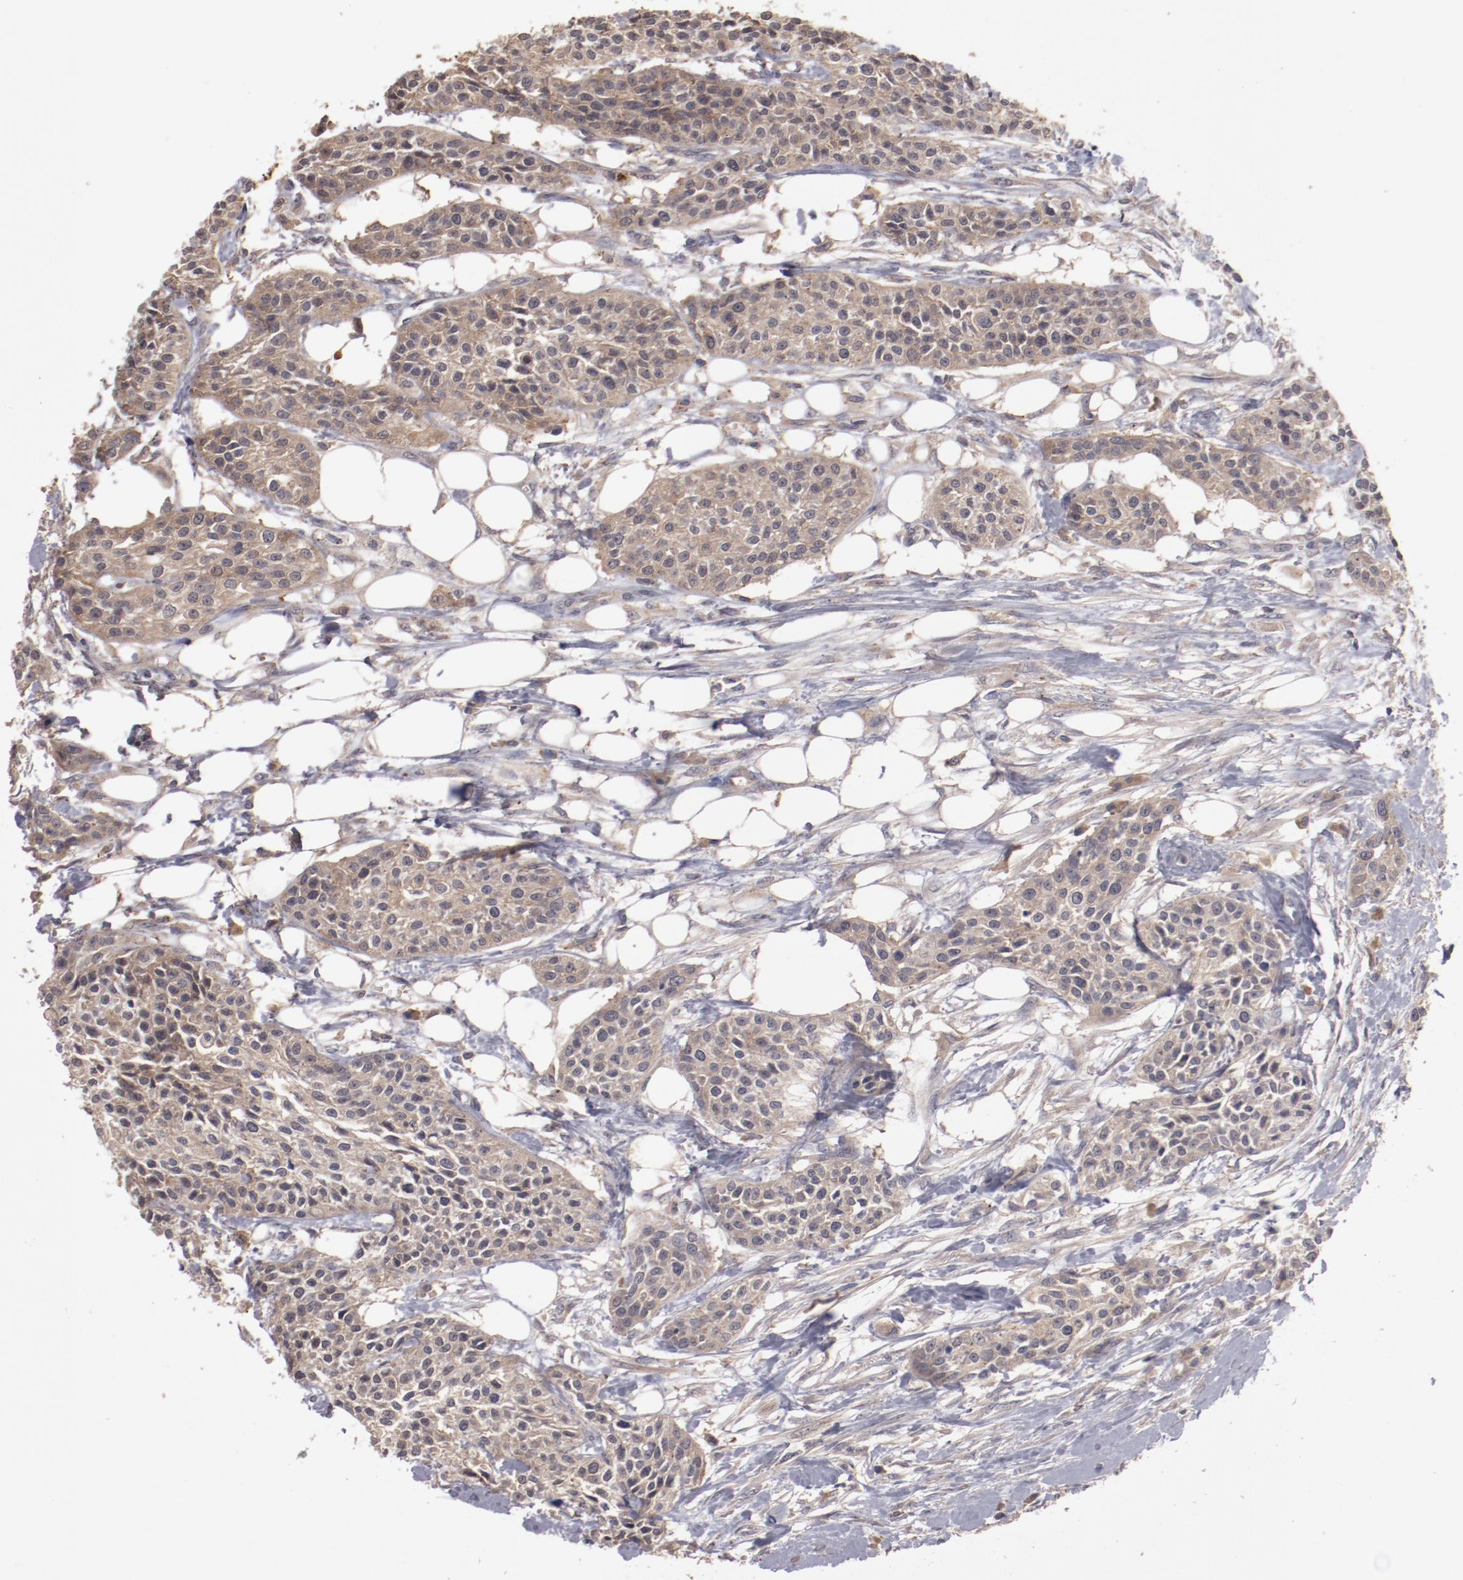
{"staining": {"intensity": "moderate", "quantity": ">75%", "location": "cytoplasmic/membranous"}, "tissue": "urothelial cancer", "cell_type": "Tumor cells", "image_type": "cancer", "snomed": [{"axis": "morphology", "description": "Urothelial carcinoma, High grade"}, {"axis": "topography", "description": "Urinary bladder"}], "caption": "This is a histology image of immunohistochemistry staining of urothelial cancer, which shows moderate staining in the cytoplasmic/membranous of tumor cells.", "gene": "LRRC75B", "patient": {"sex": "male", "age": 56}}